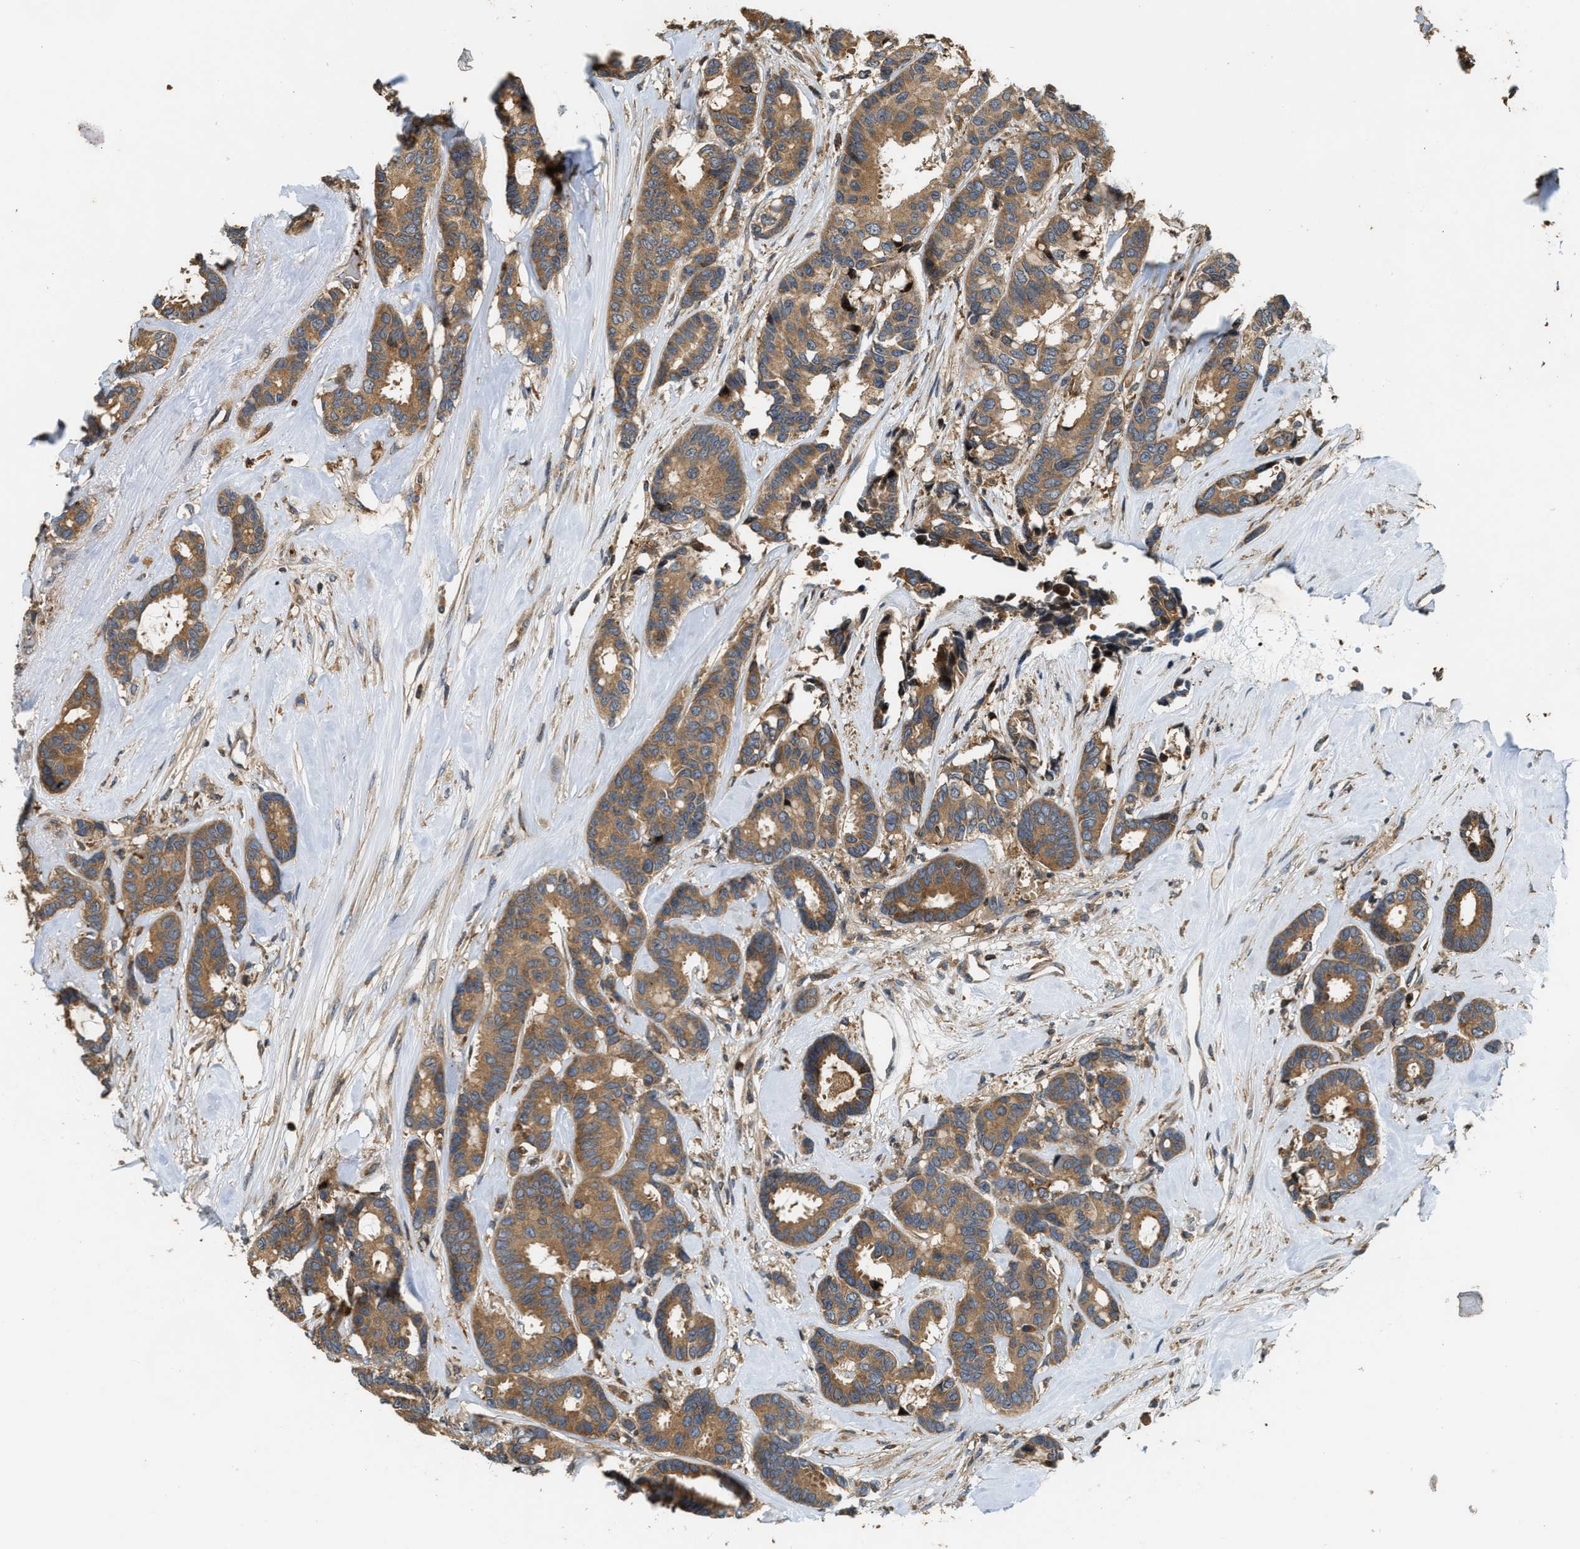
{"staining": {"intensity": "moderate", "quantity": ">75%", "location": "cytoplasmic/membranous"}, "tissue": "breast cancer", "cell_type": "Tumor cells", "image_type": "cancer", "snomed": [{"axis": "morphology", "description": "Duct carcinoma"}, {"axis": "topography", "description": "Breast"}], "caption": "About >75% of tumor cells in infiltrating ductal carcinoma (breast) show moderate cytoplasmic/membranous protein expression as visualized by brown immunohistochemical staining.", "gene": "SNX5", "patient": {"sex": "female", "age": 87}}